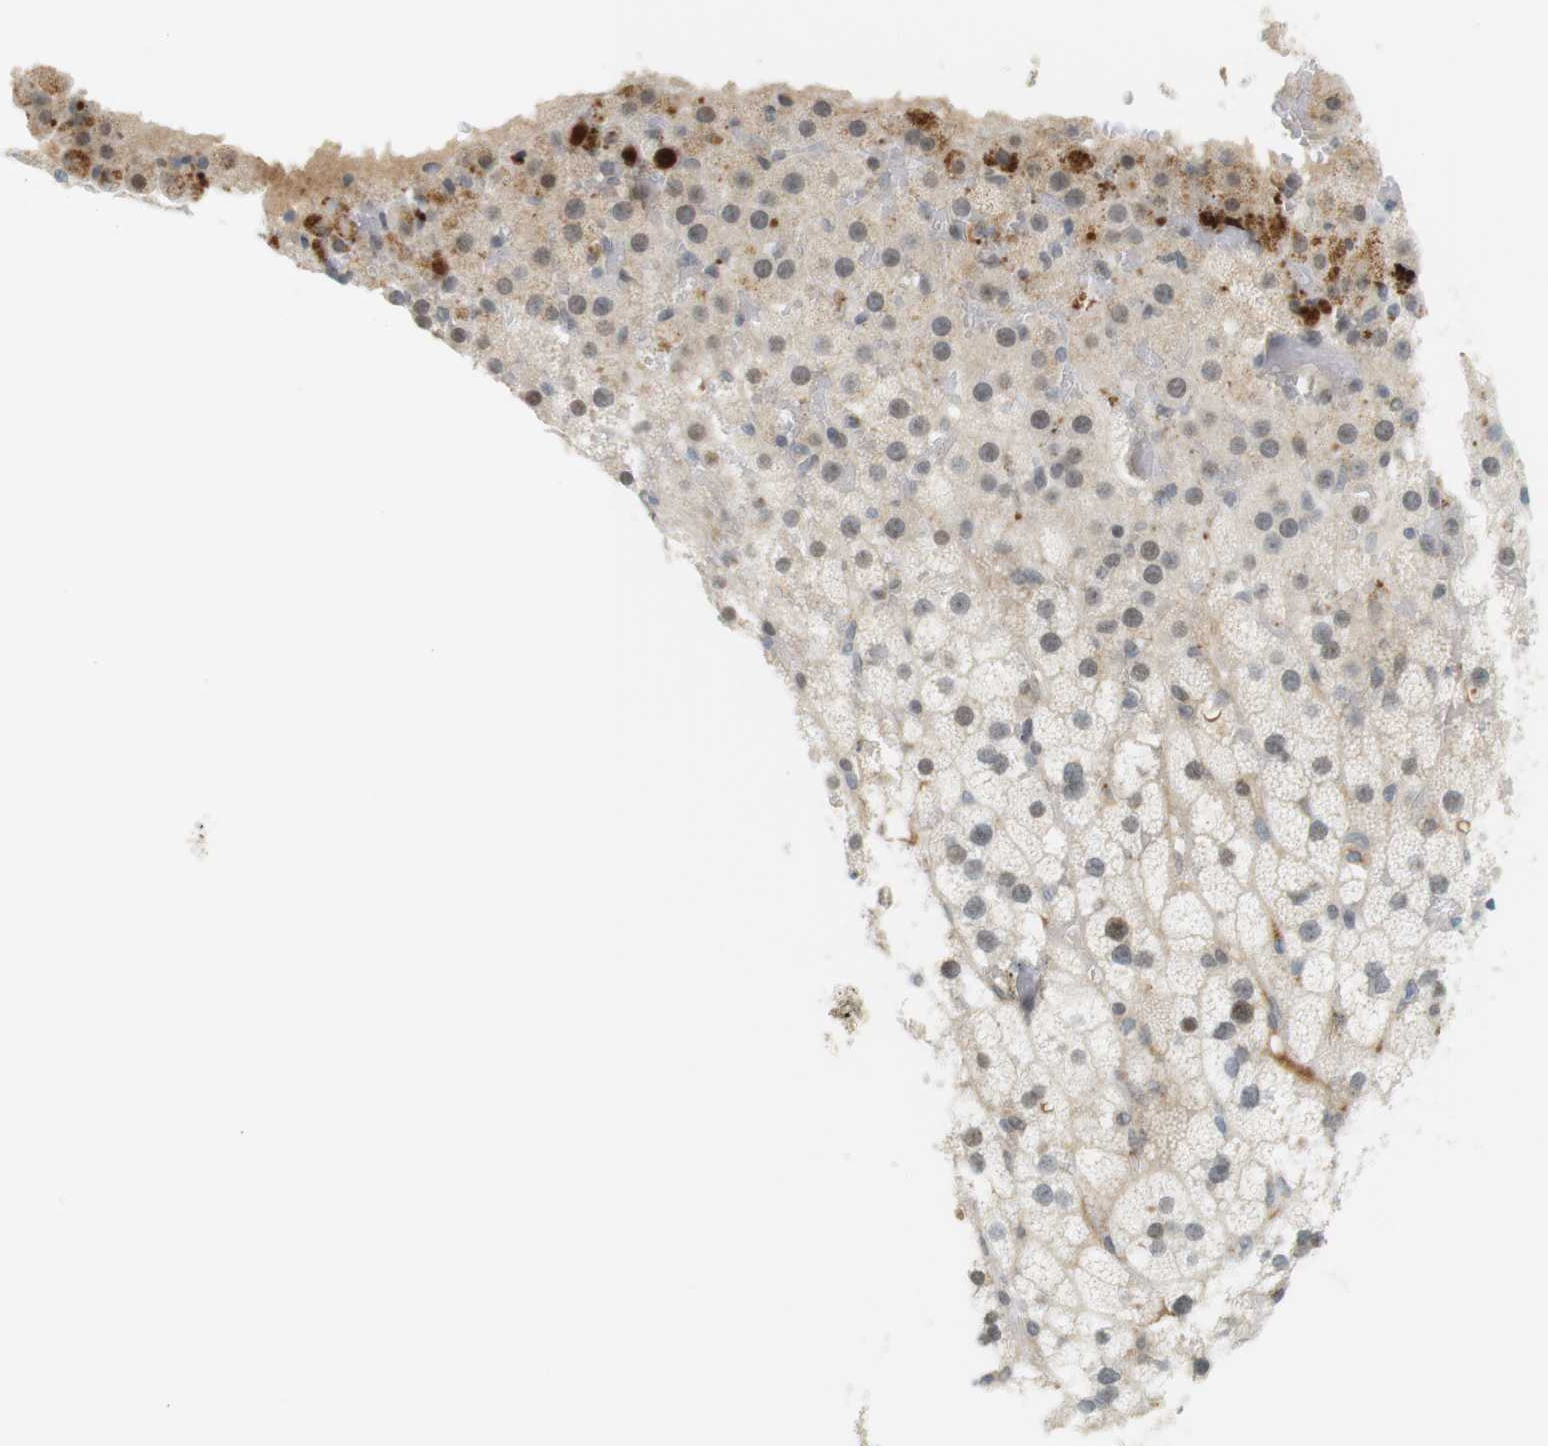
{"staining": {"intensity": "weak", "quantity": "25%-75%", "location": "nuclear"}, "tissue": "adrenal gland", "cell_type": "Glandular cells", "image_type": "normal", "snomed": [{"axis": "morphology", "description": "Normal tissue, NOS"}, {"axis": "topography", "description": "Adrenal gland"}], "caption": "Immunohistochemical staining of unremarkable adrenal gland shows weak nuclear protein staining in about 25%-75% of glandular cells. The staining was performed using DAB to visualize the protein expression in brown, while the nuclei were stained in blue with hematoxylin (Magnification: 20x).", "gene": "DMC1", "patient": {"sex": "male", "age": 35}}